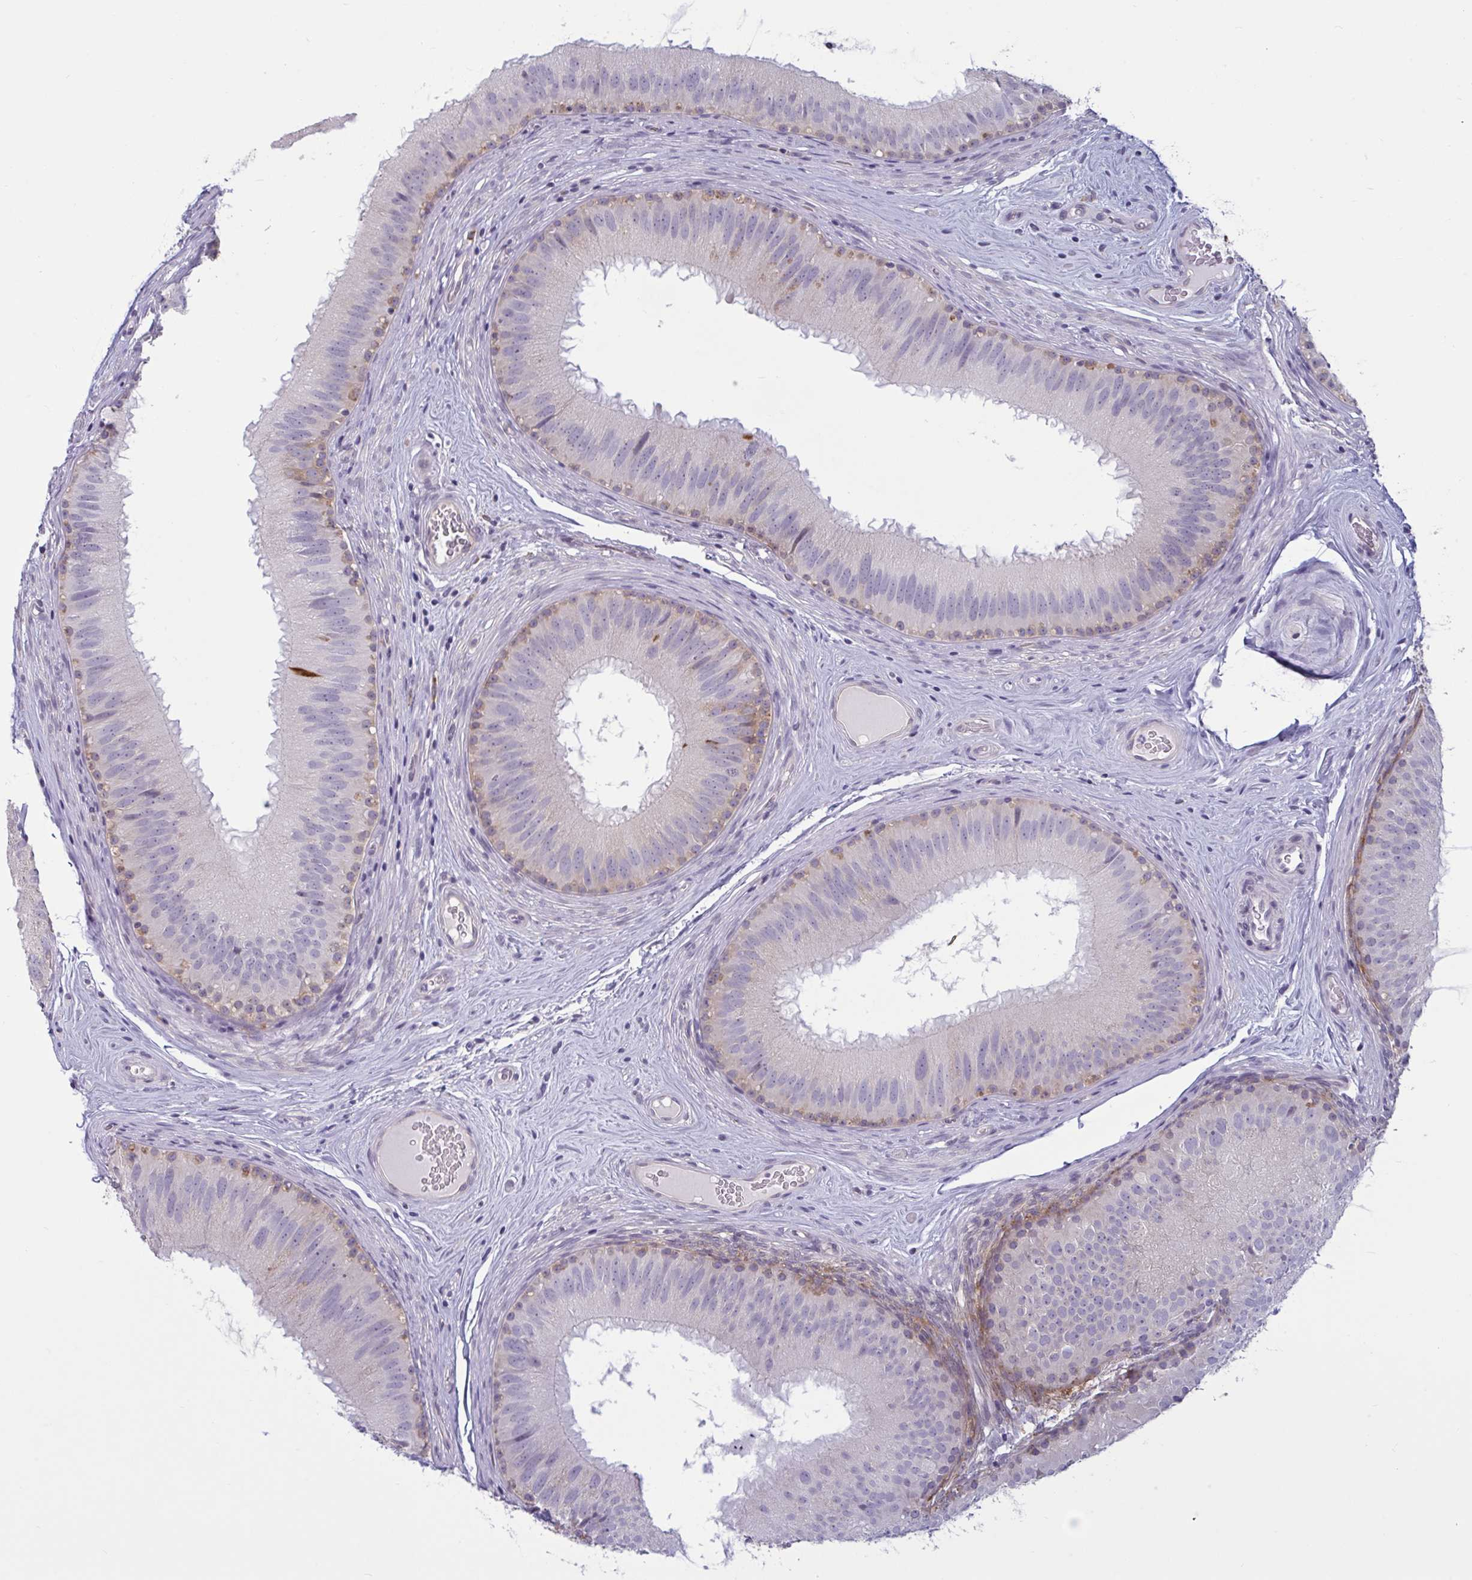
{"staining": {"intensity": "weak", "quantity": "<25%", "location": "cytoplasmic/membranous"}, "tissue": "epididymis", "cell_type": "Glandular cells", "image_type": "normal", "snomed": [{"axis": "morphology", "description": "Normal tissue, NOS"}, {"axis": "topography", "description": "Epididymis"}], "caption": "The IHC image has no significant positivity in glandular cells of epididymis.", "gene": "TBC1D4", "patient": {"sex": "male", "age": 44}}